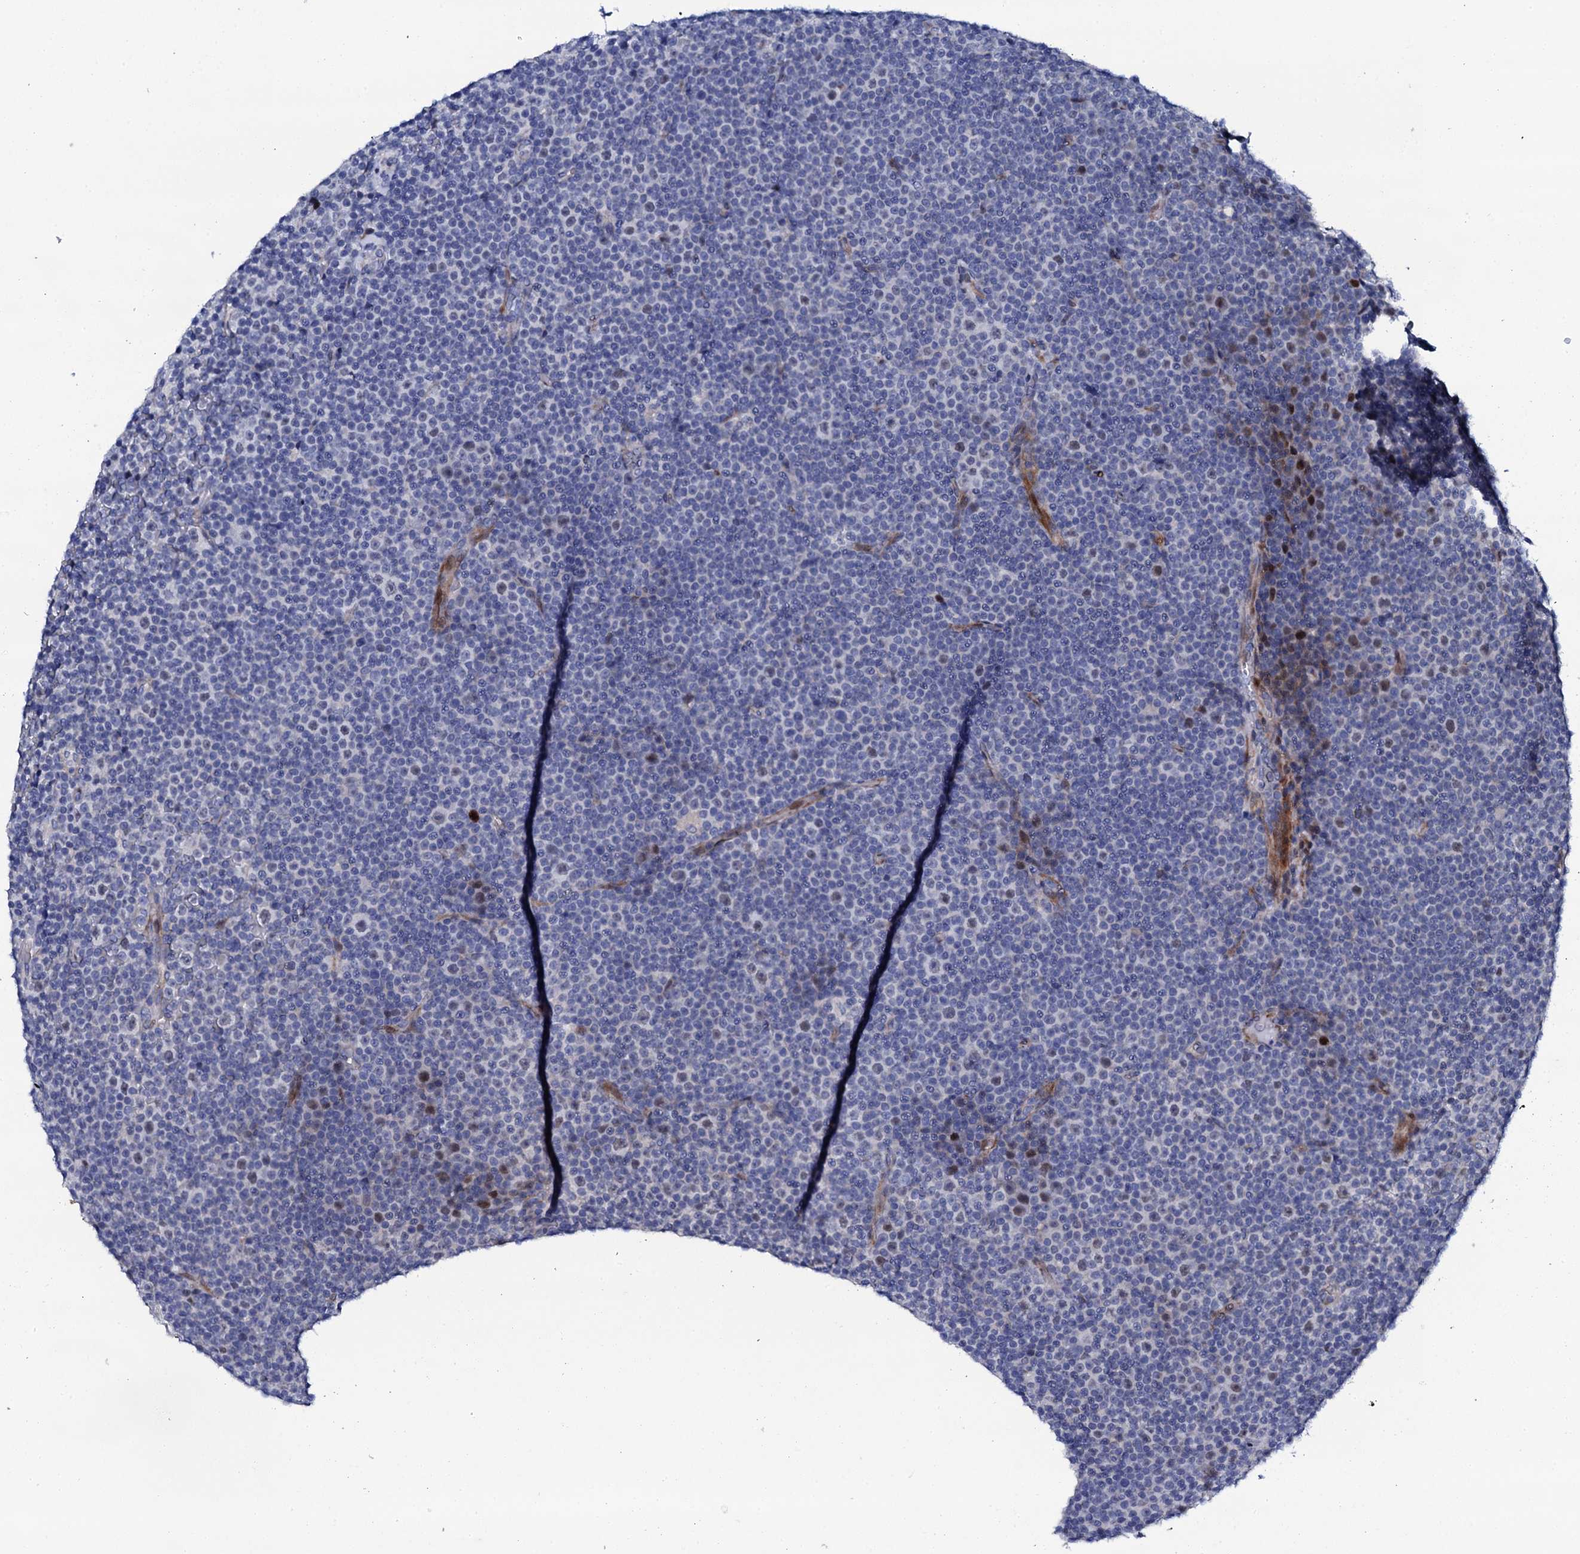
{"staining": {"intensity": "moderate", "quantity": "<25%", "location": "nuclear"}, "tissue": "lymphoma", "cell_type": "Tumor cells", "image_type": "cancer", "snomed": [{"axis": "morphology", "description": "Malignant lymphoma, non-Hodgkin's type, Low grade"}, {"axis": "topography", "description": "Lymph node"}], "caption": "Tumor cells demonstrate low levels of moderate nuclear staining in approximately <25% of cells in low-grade malignant lymphoma, non-Hodgkin's type.", "gene": "NUDT13", "patient": {"sex": "female", "age": 67}}